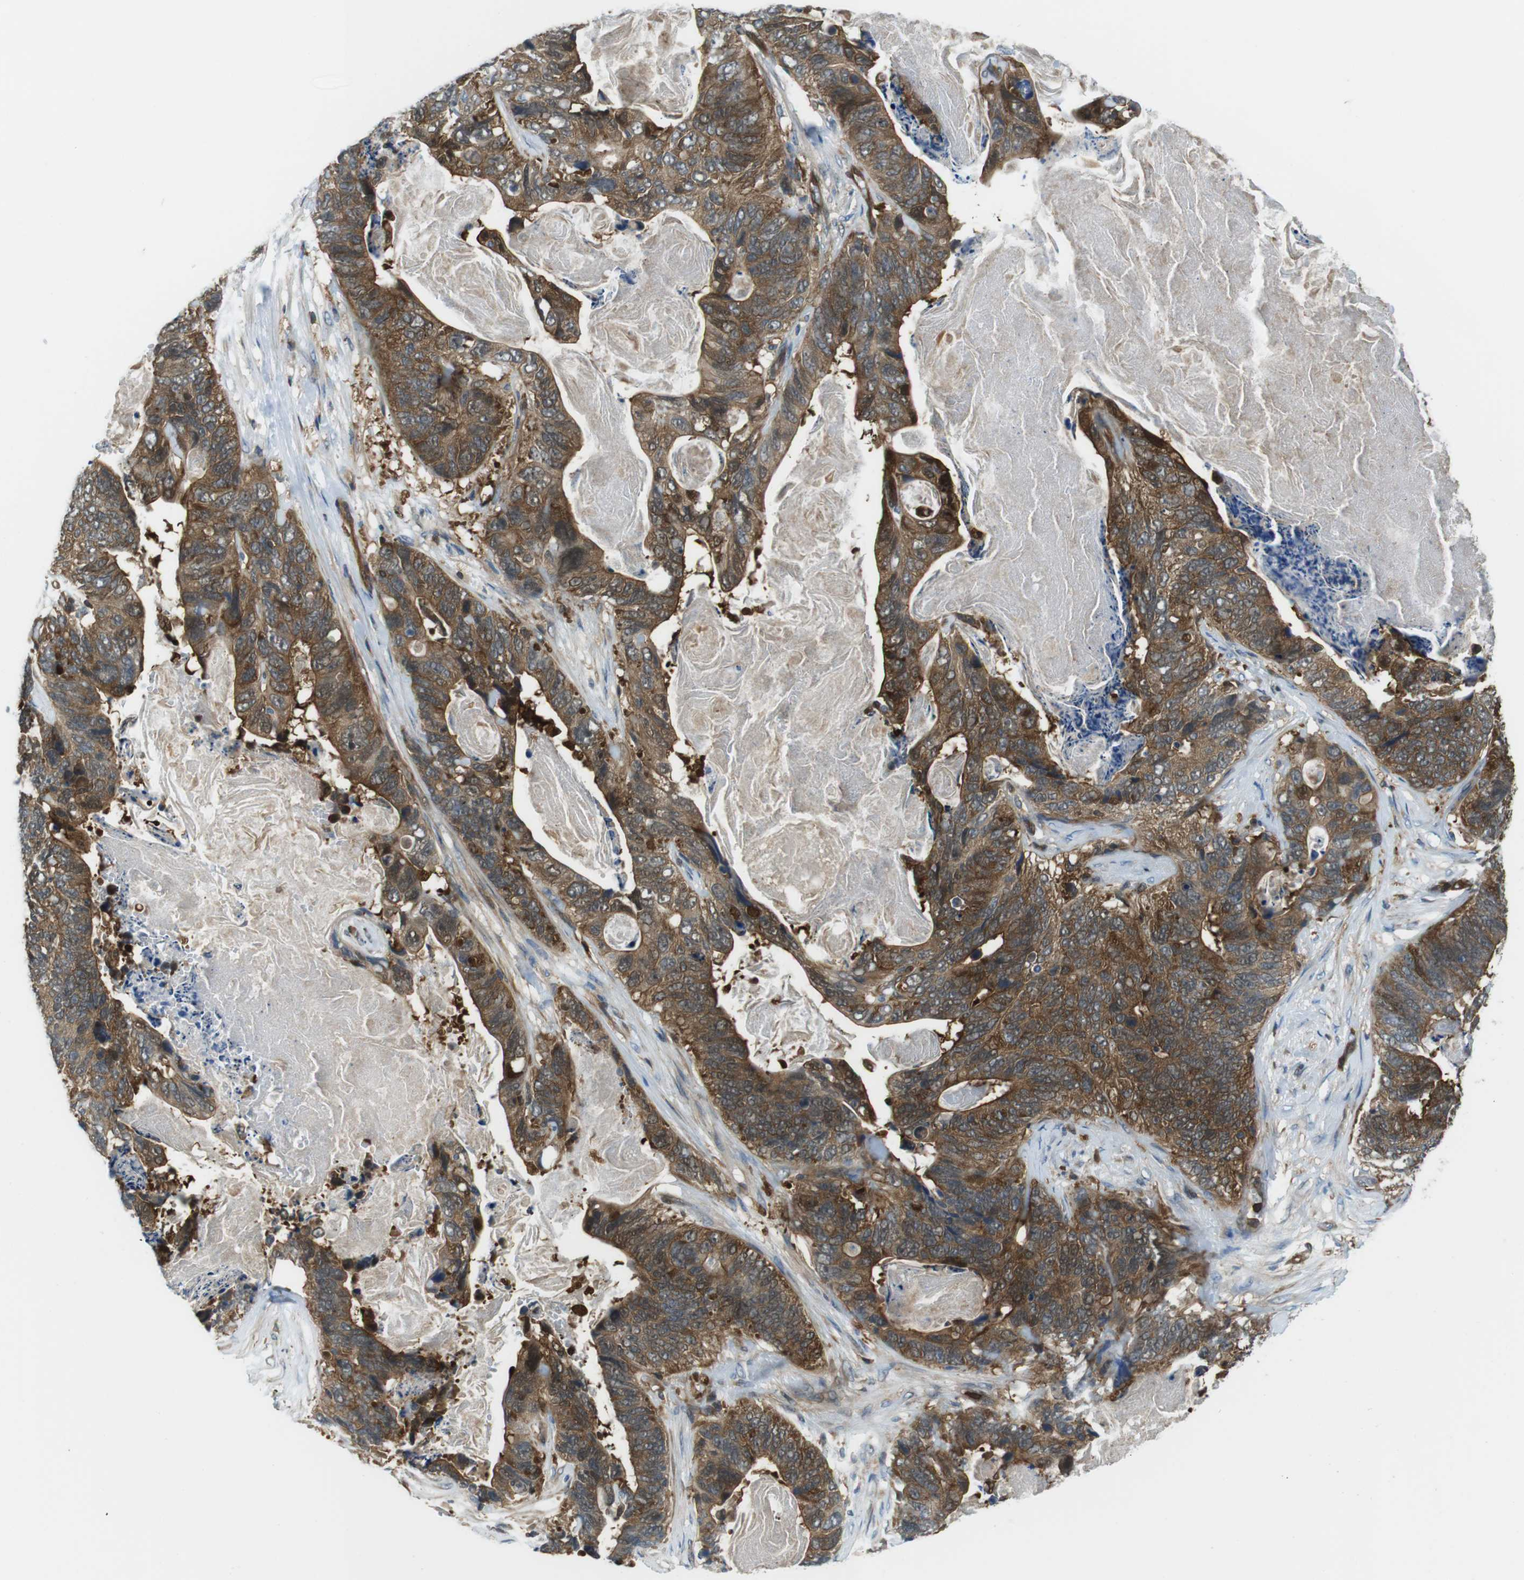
{"staining": {"intensity": "strong", "quantity": ">75%", "location": "cytoplasmic/membranous,nuclear"}, "tissue": "stomach cancer", "cell_type": "Tumor cells", "image_type": "cancer", "snomed": [{"axis": "morphology", "description": "Adenocarcinoma, NOS"}, {"axis": "topography", "description": "Stomach"}], "caption": "Immunohistochemistry (IHC) of stomach cancer (adenocarcinoma) displays high levels of strong cytoplasmic/membranous and nuclear positivity in approximately >75% of tumor cells.", "gene": "TES", "patient": {"sex": "female", "age": 89}}